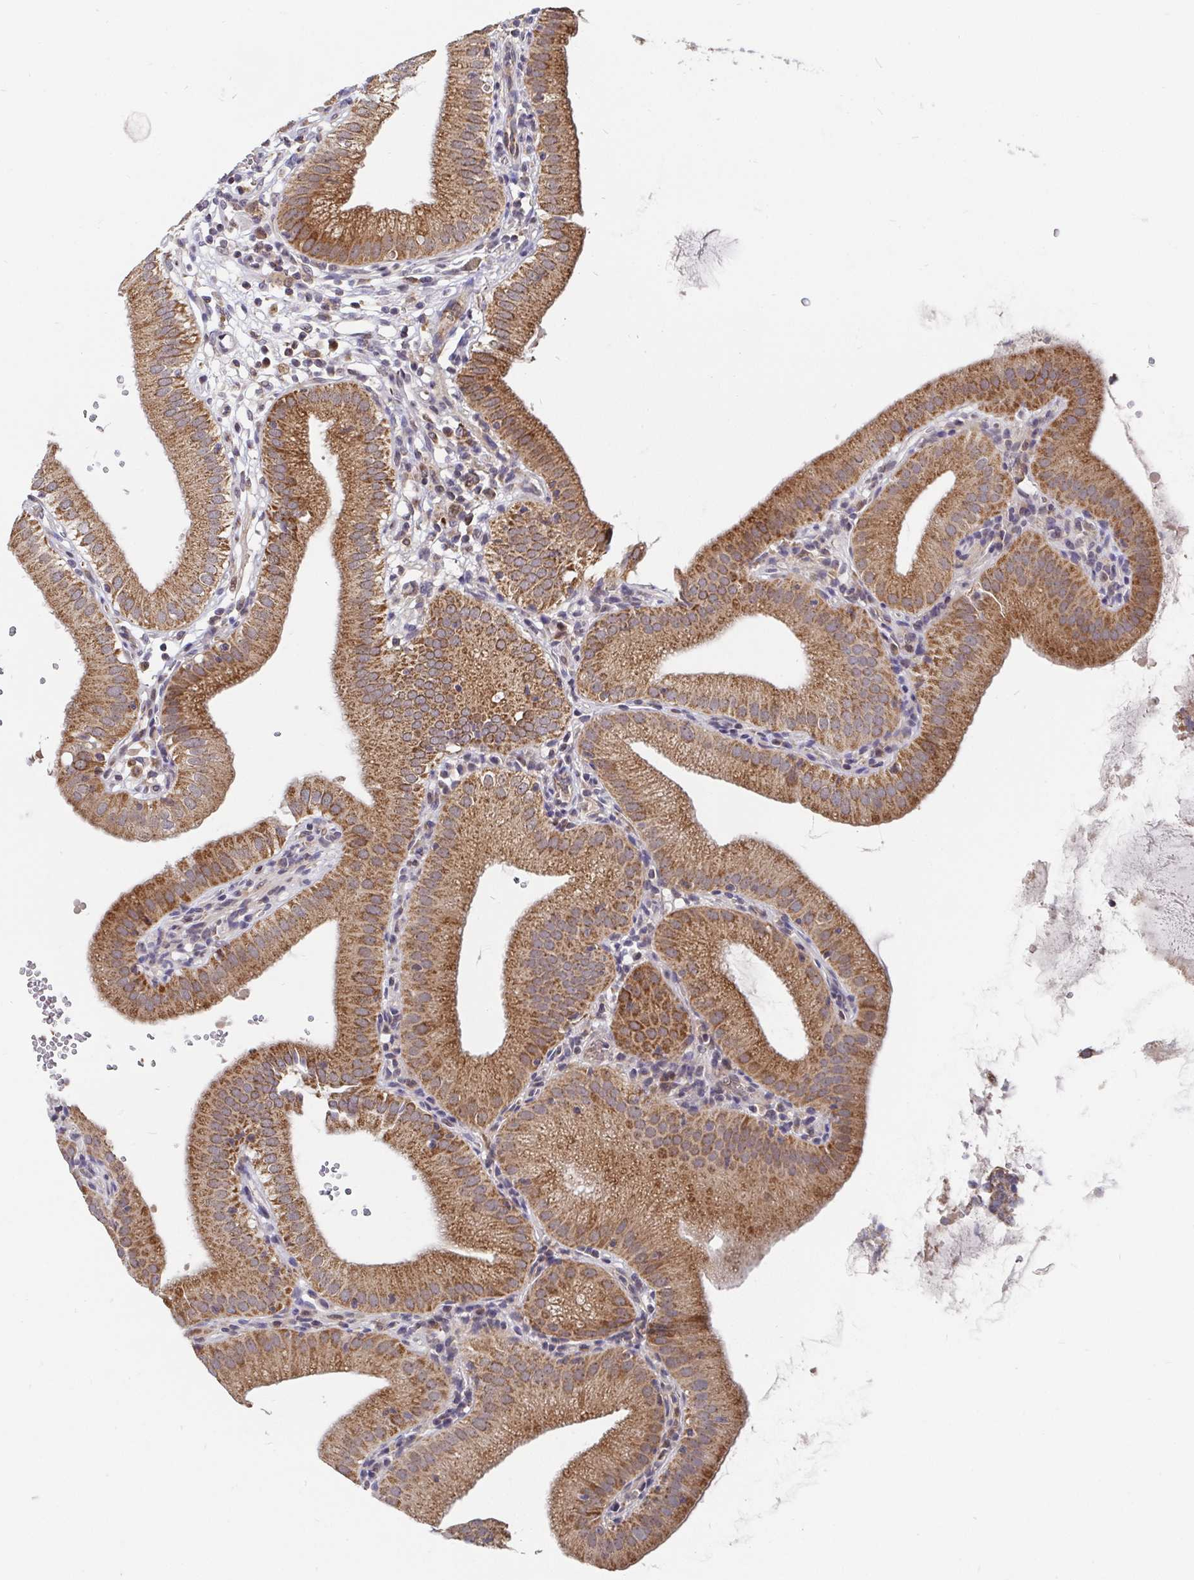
{"staining": {"intensity": "moderate", "quantity": ">75%", "location": "cytoplasmic/membranous"}, "tissue": "gallbladder", "cell_type": "Glandular cells", "image_type": "normal", "snomed": [{"axis": "morphology", "description": "Normal tissue, NOS"}, {"axis": "topography", "description": "Gallbladder"}], "caption": "Protein analysis of normal gallbladder exhibits moderate cytoplasmic/membranous positivity in about >75% of glandular cells.", "gene": "PDF", "patient": {"sex": "female", "age": 65}}